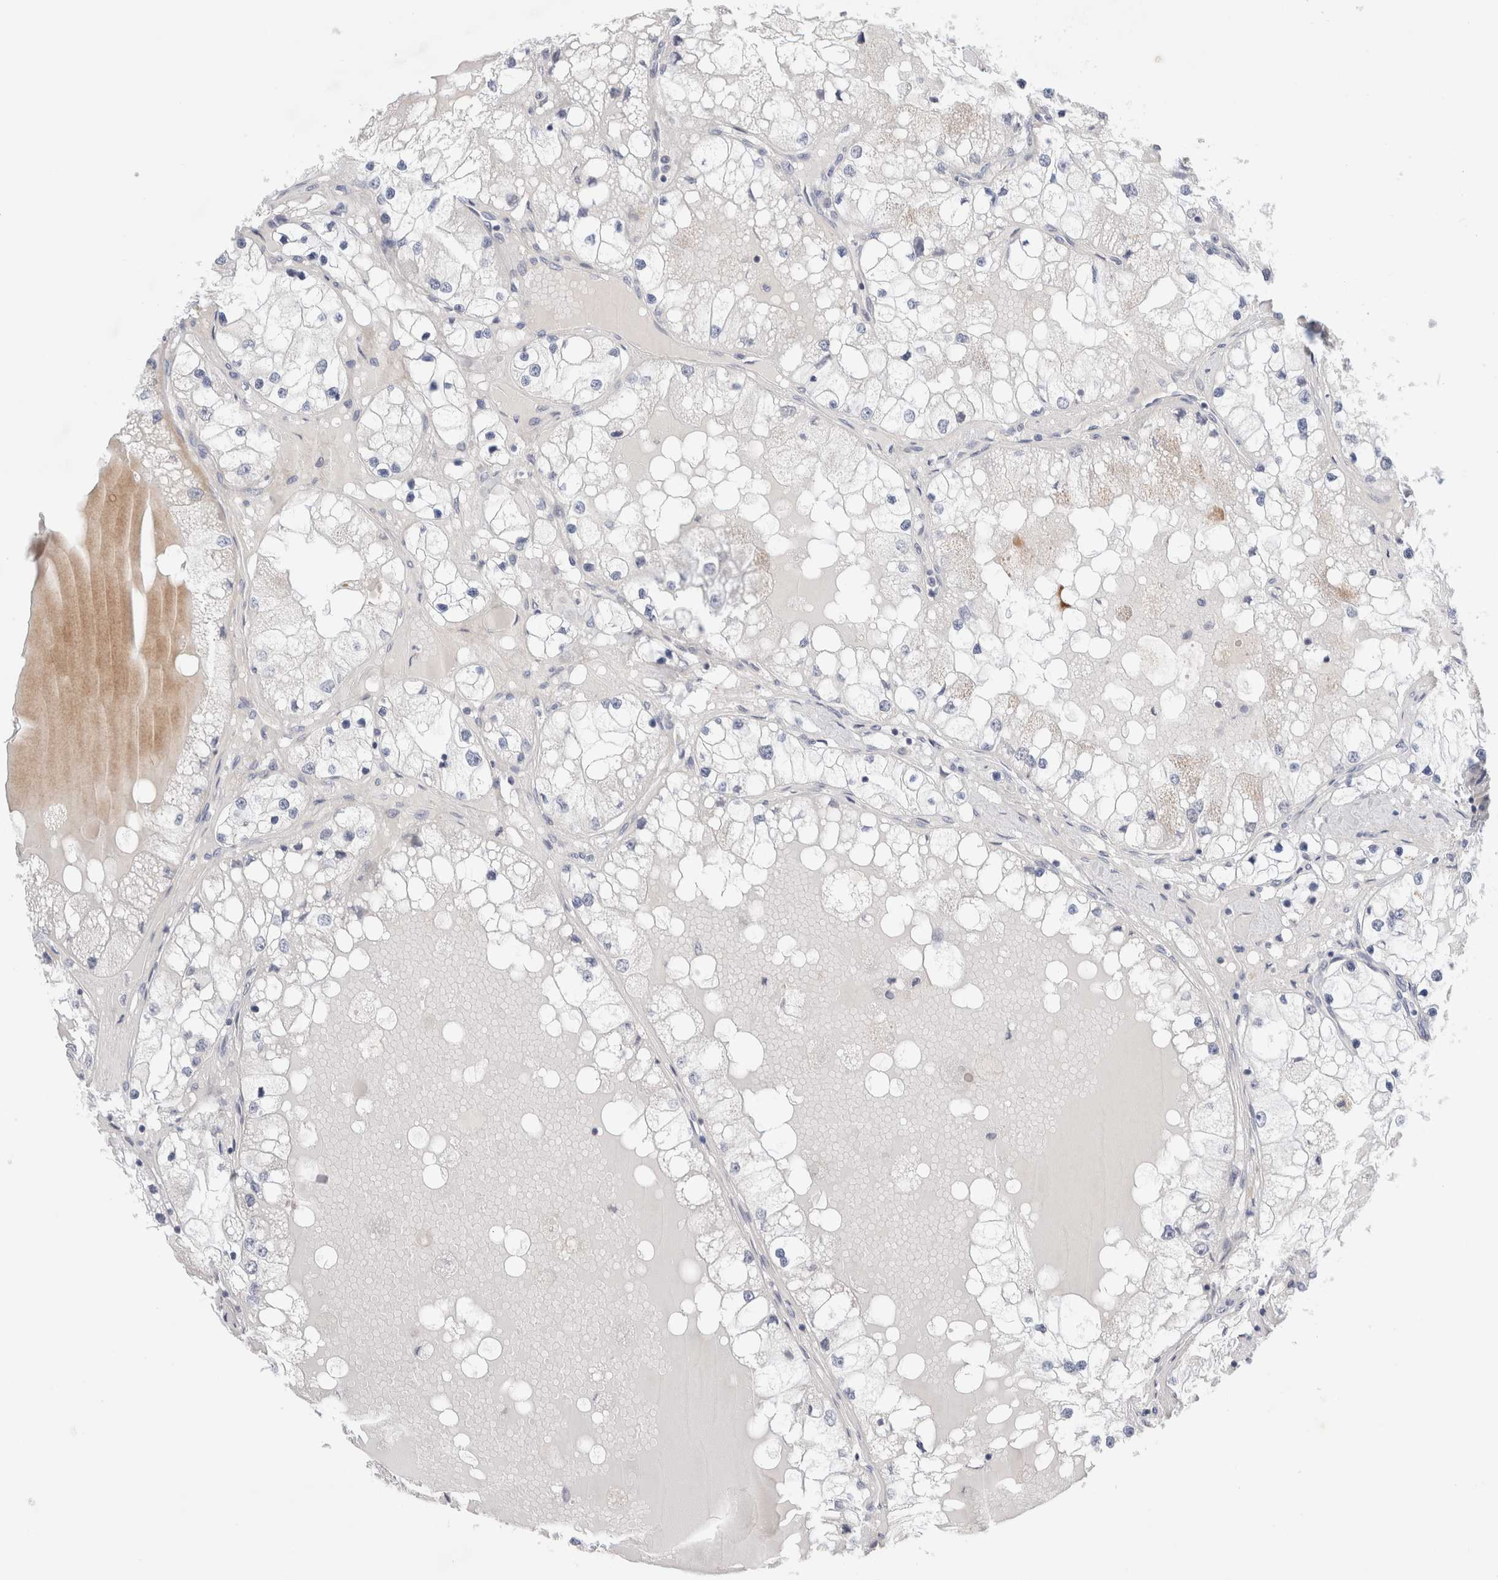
{"staining": {"intensity": "negative", "quantity": "none", "location": "none"}, "tissue": "renal cancer", "cell_type": "Tumor cells", "image_type": "cancer", "snomed": [{"axis": "morphology", "description": "Adenocarcinoma, NOS"}, {"axis": "topography", "description": "Kidney"}], "caption": "The micrograph exhibits no significant expression in tumor cells of renal cancer.", "gene": "SLC22A12", "patient": {"sex": "male", "age": 68}}